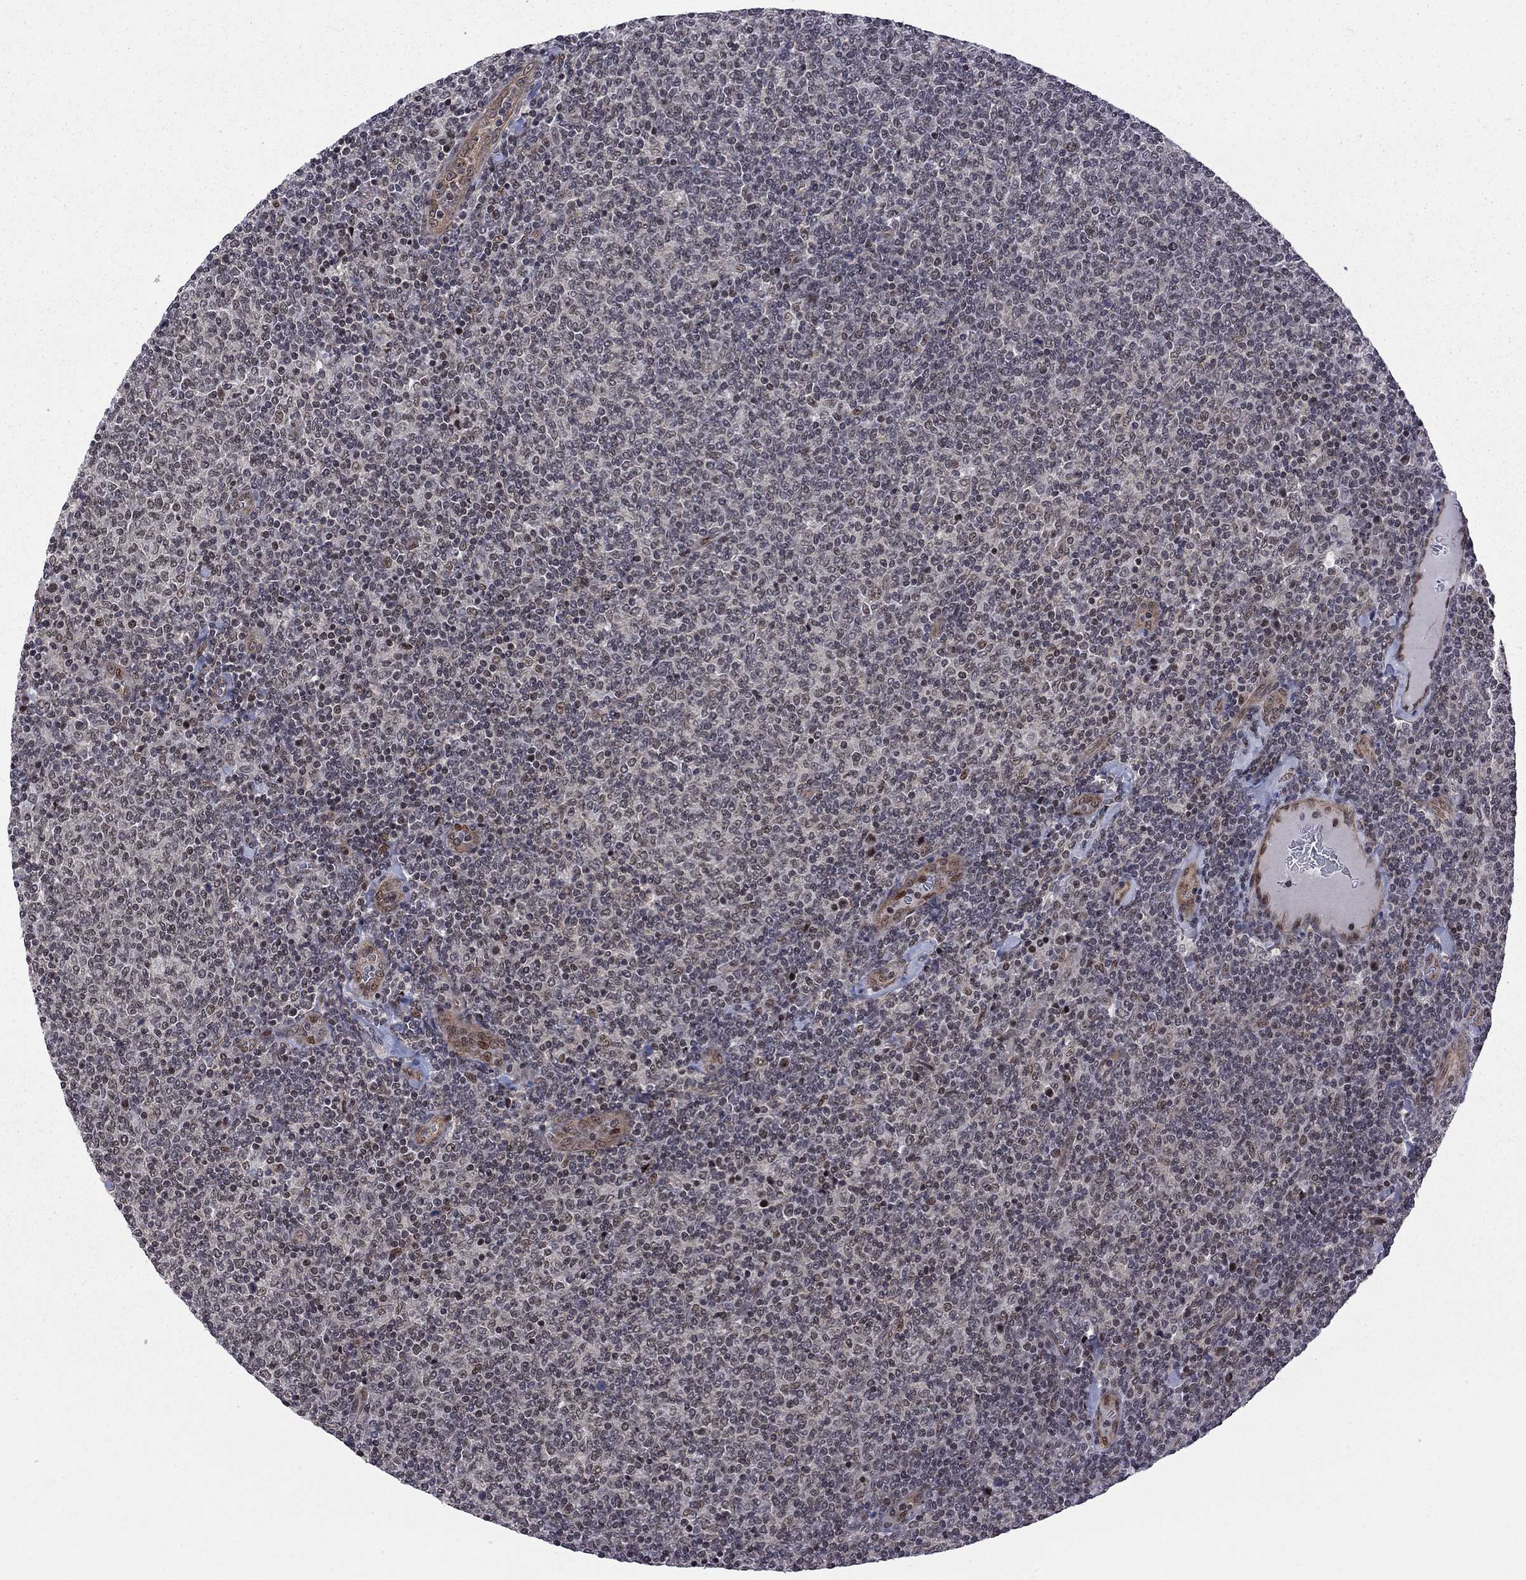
{"staining": {"intensity": "negative", "quantity": "none", "location": "none"}, "tissue": "lymphoma", "cell_type": "Tumor cells", "image_type": "cancer", "snomed": [{"axis": "morphology", "description": "Malignant lymphoma, non-Hodgkin's type, Low grade"}, {"axis": "topography", "description": "Lymph node"}], "caption": "Tumor cells show no significant staining in lymphoma.", "gene": "BRF1", "patient": {"sex": "male", "age": 52}}